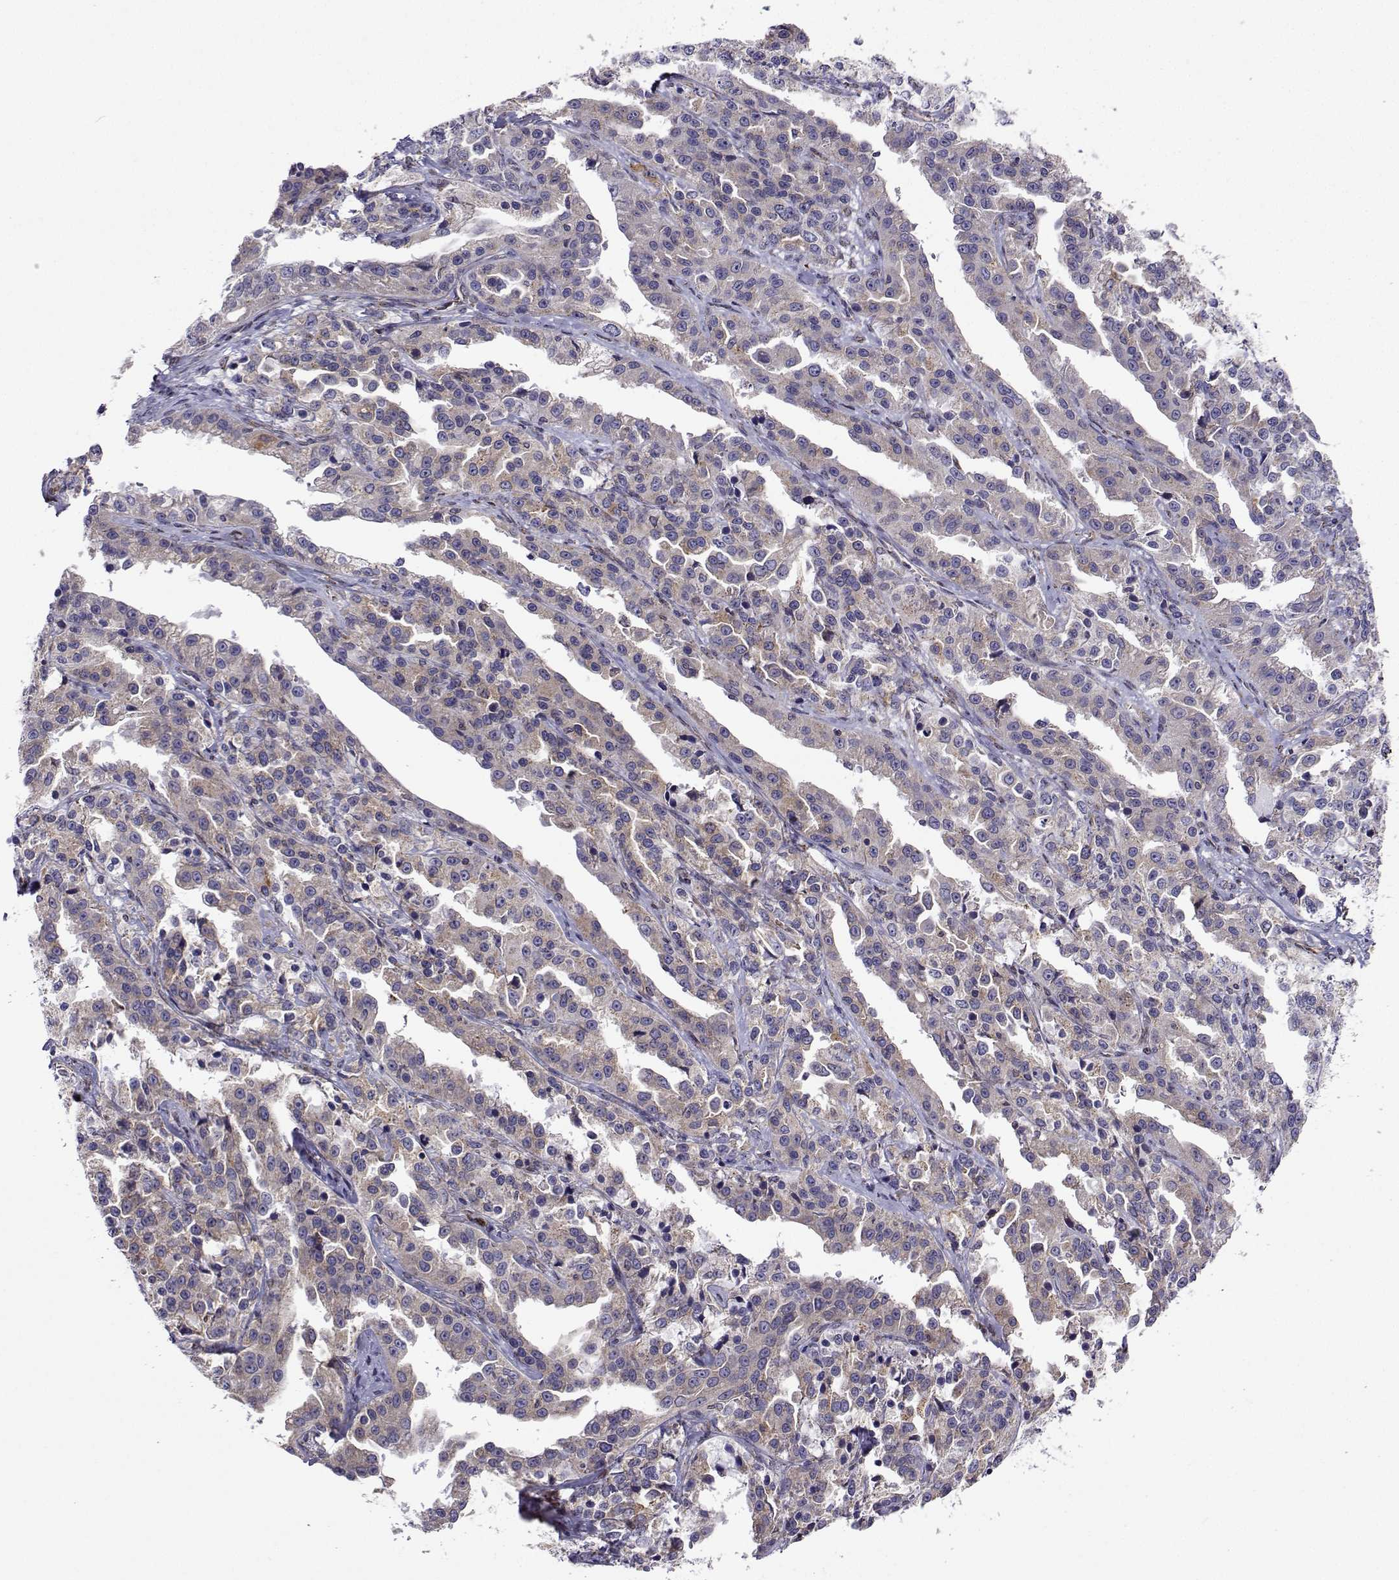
{"staining": {"intensity": "negative", "quantity": "none", "location": "none"}, "tissue": "ovarian cancer", "cell_type": "Tumor cells", "image_type": "cancer", "snomed": [{"axis": "morphology", "description": "Cystadenocarcinoma, serous, NOS"}, {"axis": "topography", "description": "Ovary"}], "caption": "A photomicrograph of human ovarian serous cystadenocarcinoma is negative for staining in tumor cells.", "gene": "PGRMC2", "patient": {"sex": "female", "age": 75}}